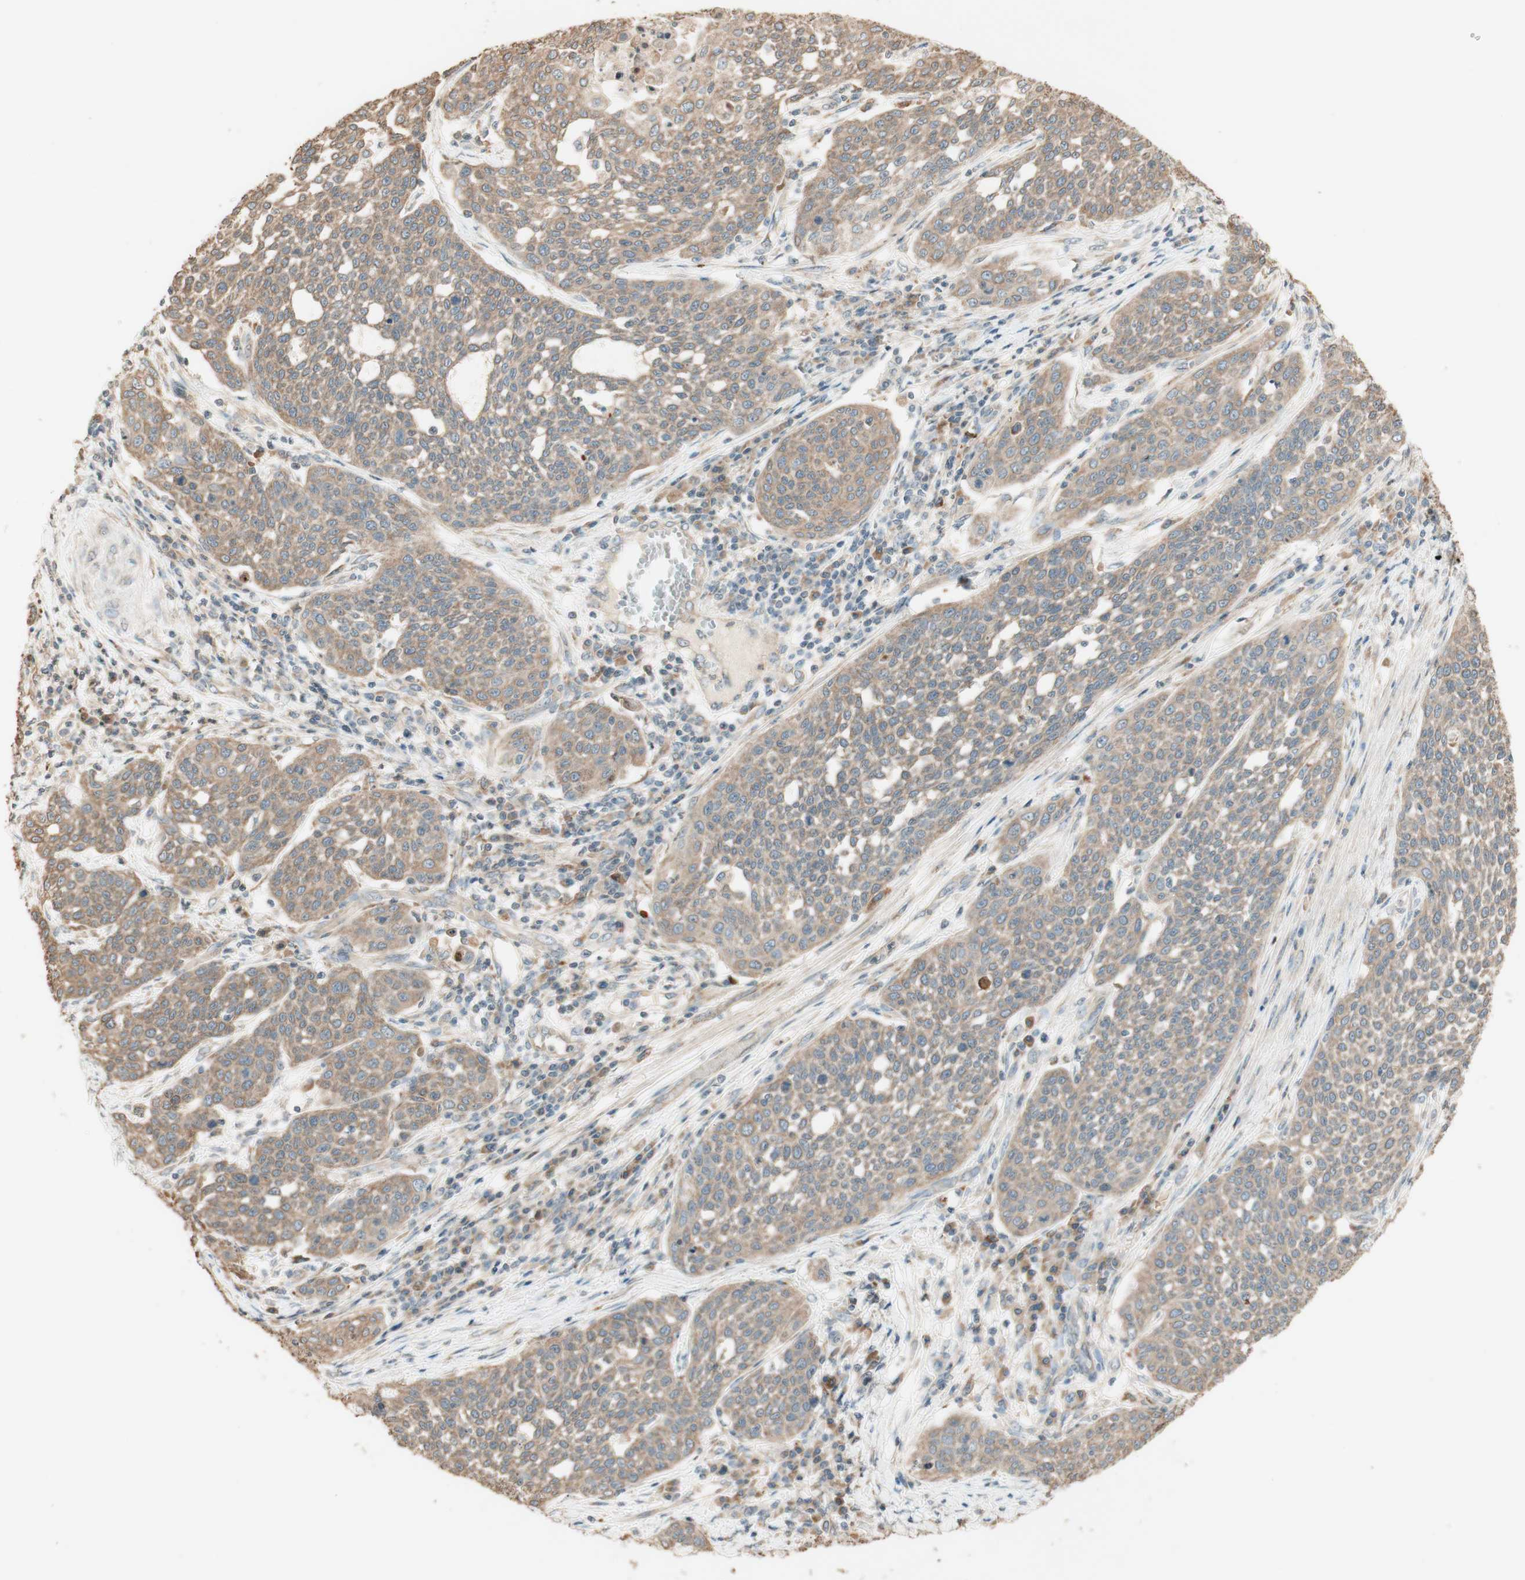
{"staining": {"intensity": "weak", "quantity": ">75%", "location": "cytoplasmic/membranous"}, "tissue": "cervical cancer", "cell_type": "Tumor cells", "image_type": "cancer", "snomed": [{"axis": "morphology", "description": "Squamous cell carcinoma, NOS"}, {"axis": "topography", "description": "Cervix"}], "caption": "This is a micrograph of IHC staining of cervical cancer (squamous cell carcinoma), which shows weak staining in the cytoplasmic/membranous of tumor cells.", "gene": "CLCN2", "patient": {"sex": "female", "age": 34}}